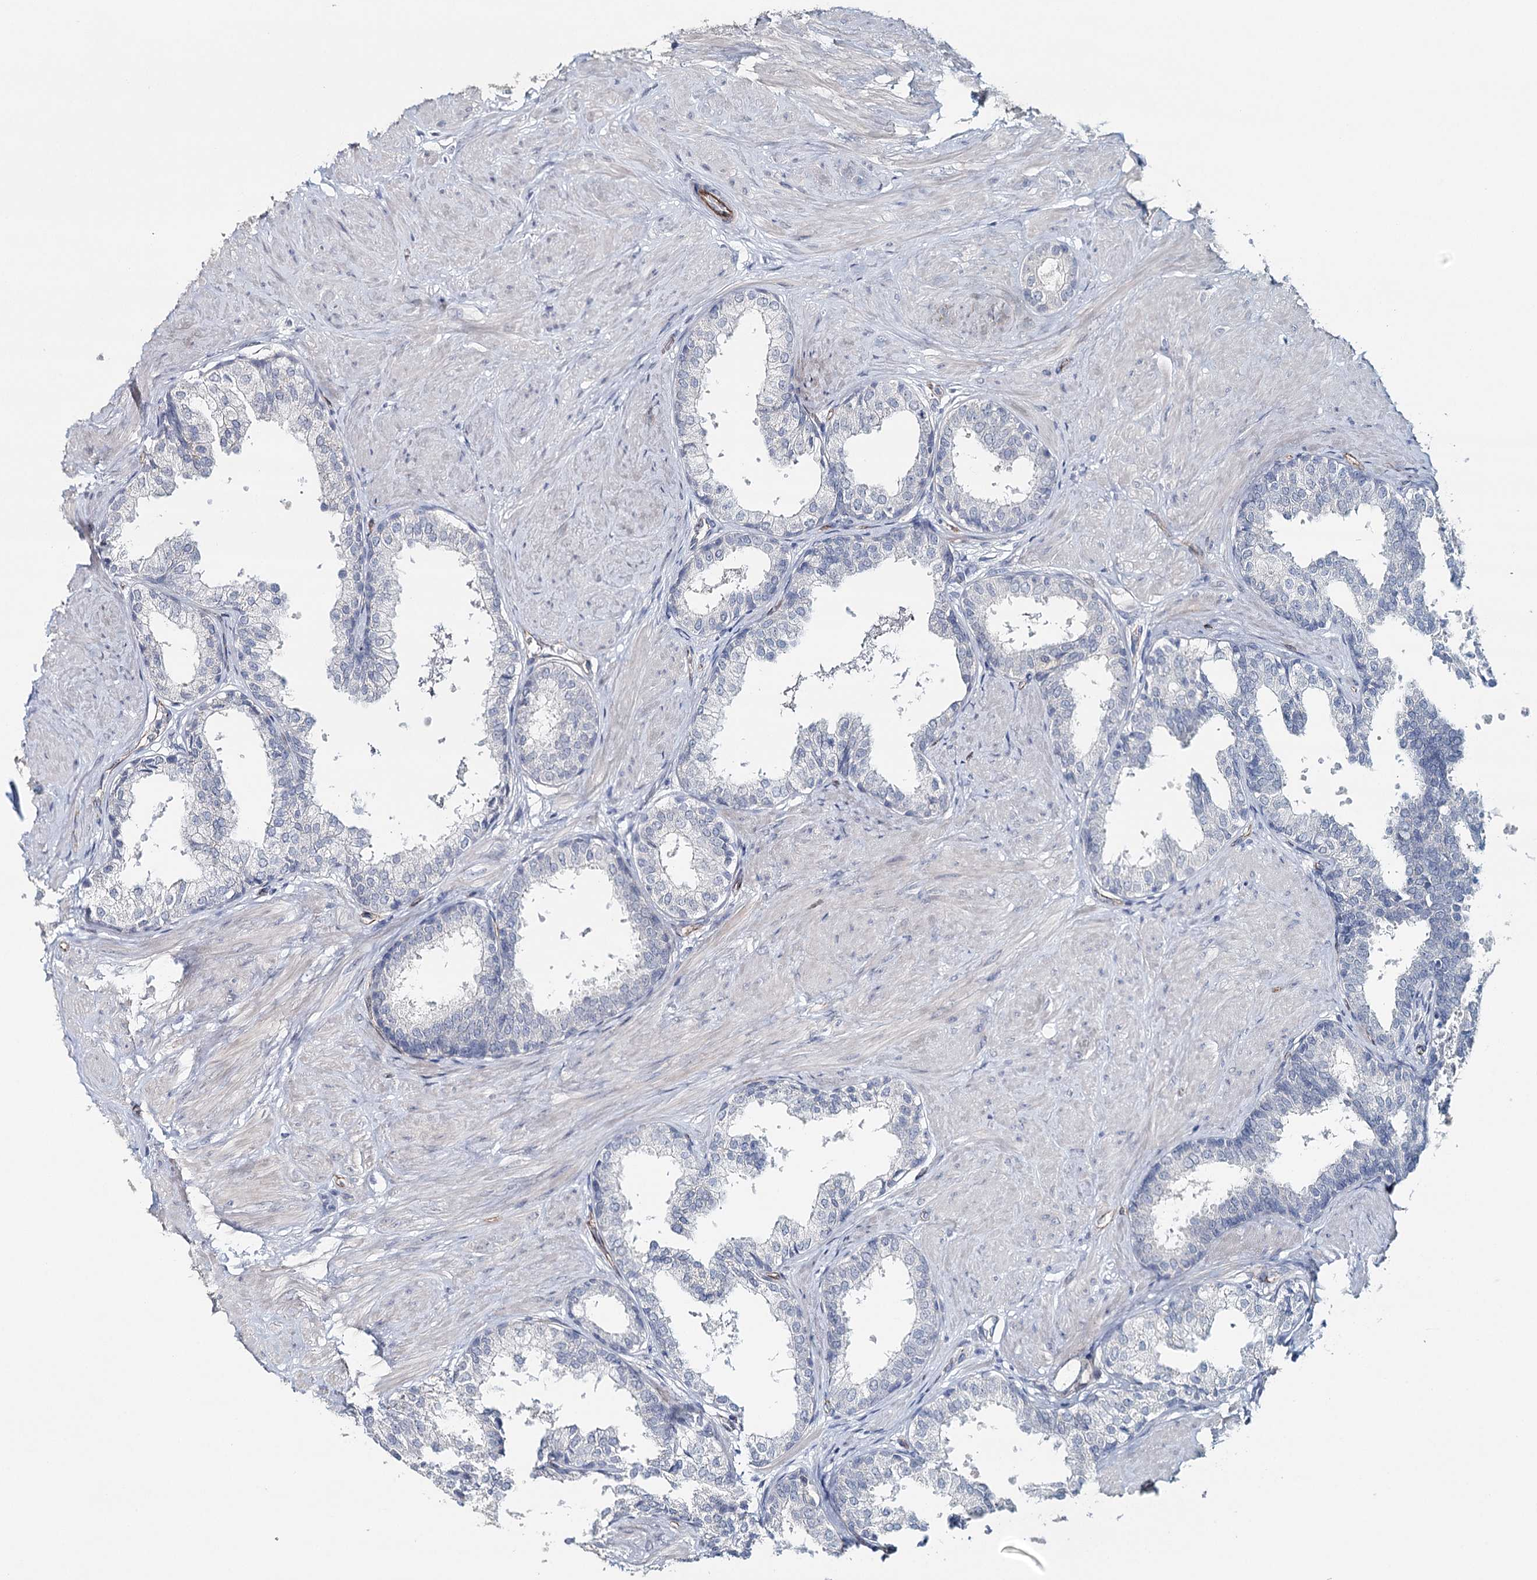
{"staining": {"intensity": "negative", "quantity": "none", "location": "none"}, "tissue": "prostate", "cell_type": "Glandular cells", "image_type": "normal", "snomed": [{"axis": "morphology", "description": "Normal tissue, NOS"}, {"axis": "topography", "description": "Prostate"}], "caption": "This is an IHC micrograph of unremarkable human prostate. There is no positivity in glandular cells.", "gene": "SYNPO", "patient": {"sex": "male", "age": 48}}